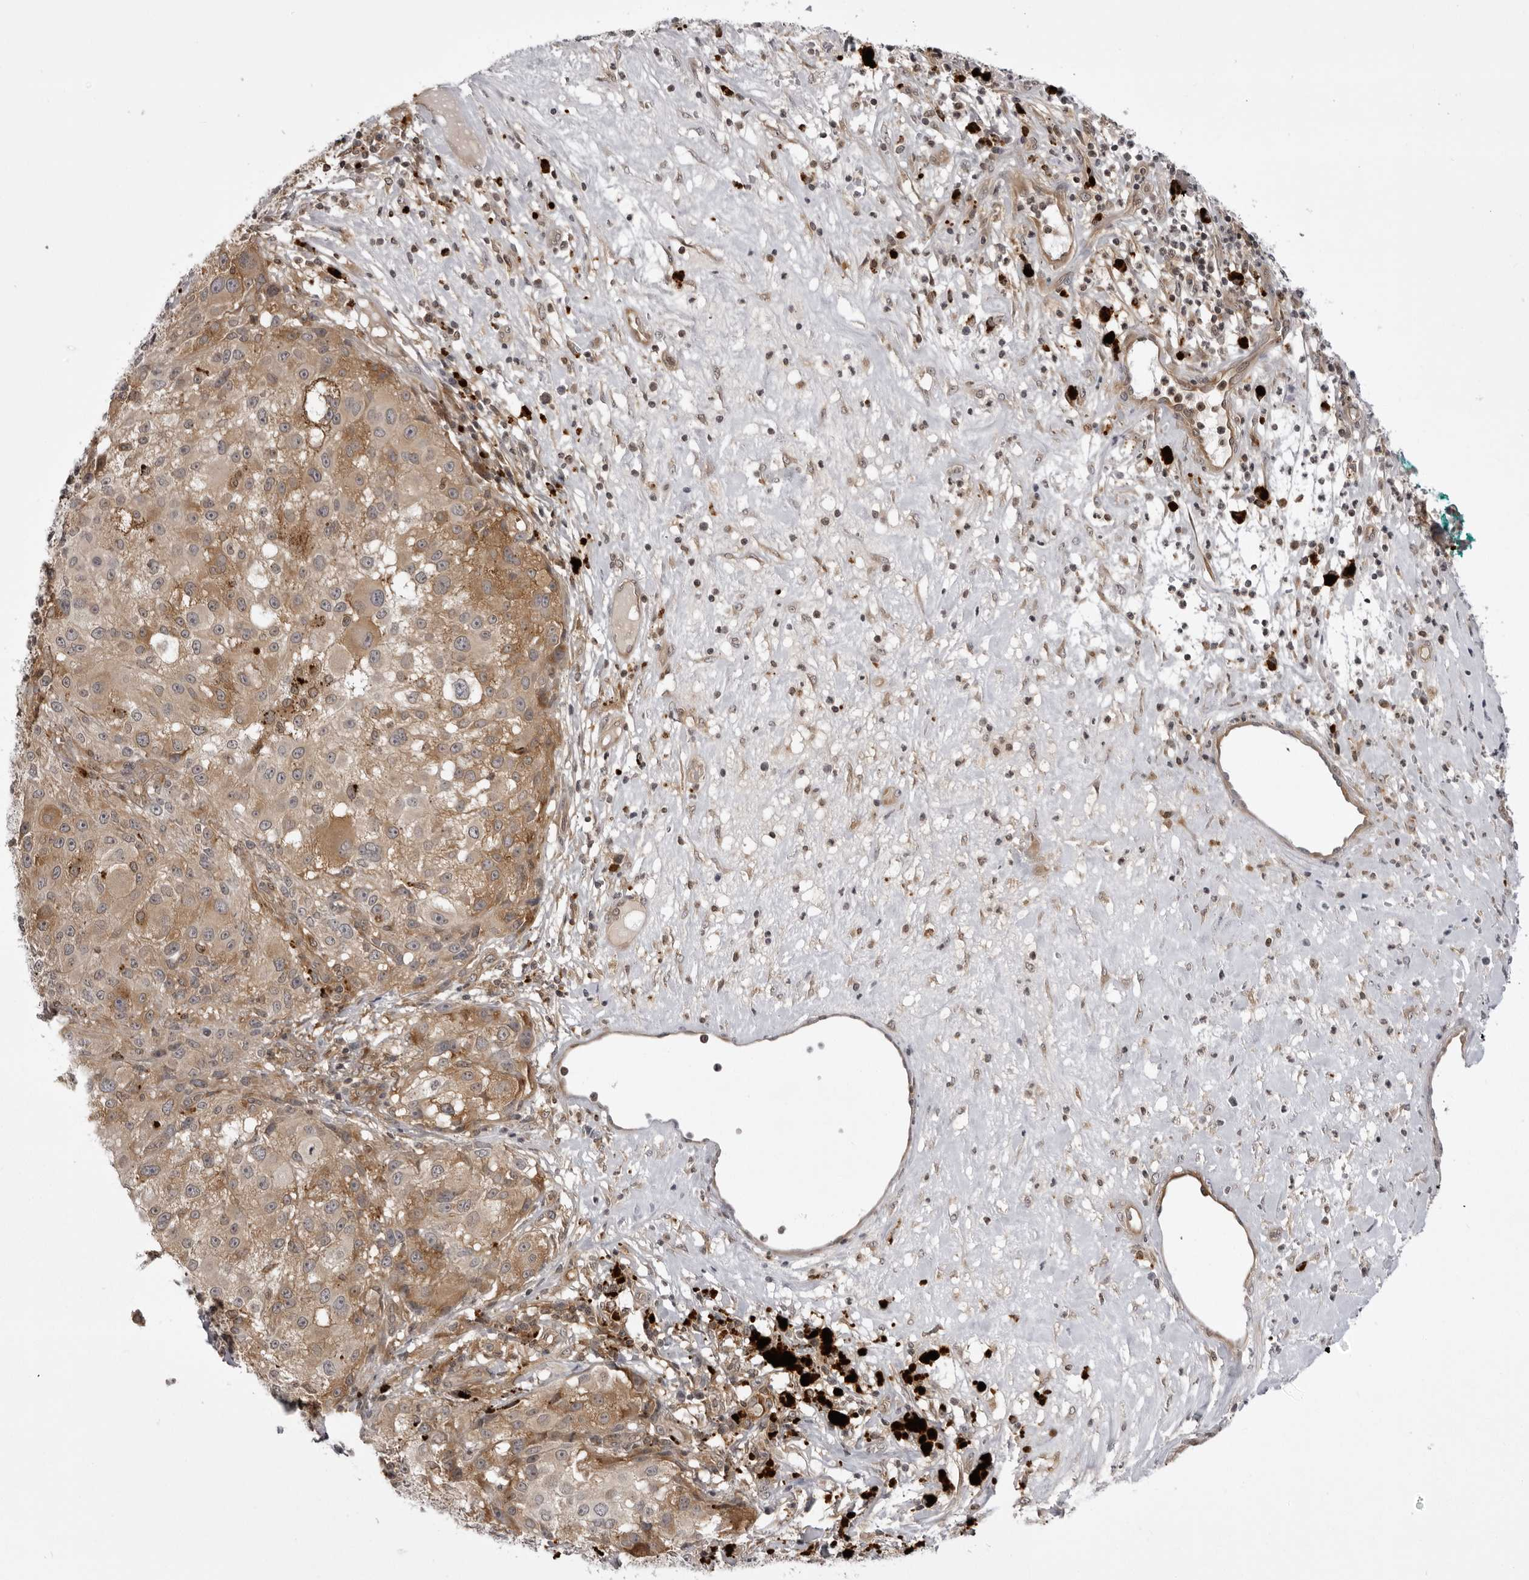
{"staining": {"intensity": "moderate", "quantity": ">75%", "location": "cytoplasmic/membranous"}, "tissue": "melanoma", "cell_type": "Tumor cells", "image_type": "cancer", "snomed": [{"axis": "morphology", "description": "Necrosis, NOS"}, {"axis": "morphology", "description": "Malignant melanoma, NOS"}, {"axis": "topography", "description": "Skin"}], "caption": "Immunohistochemistry (DAB (3,3'-diaminobenzidine)) staining of human melanoma shows moderate cytoplasmic/membranous protein positivity in about >75% of tumor cells.", "gene": "USP43", "patient": {"sex": "female", "age": 87}}